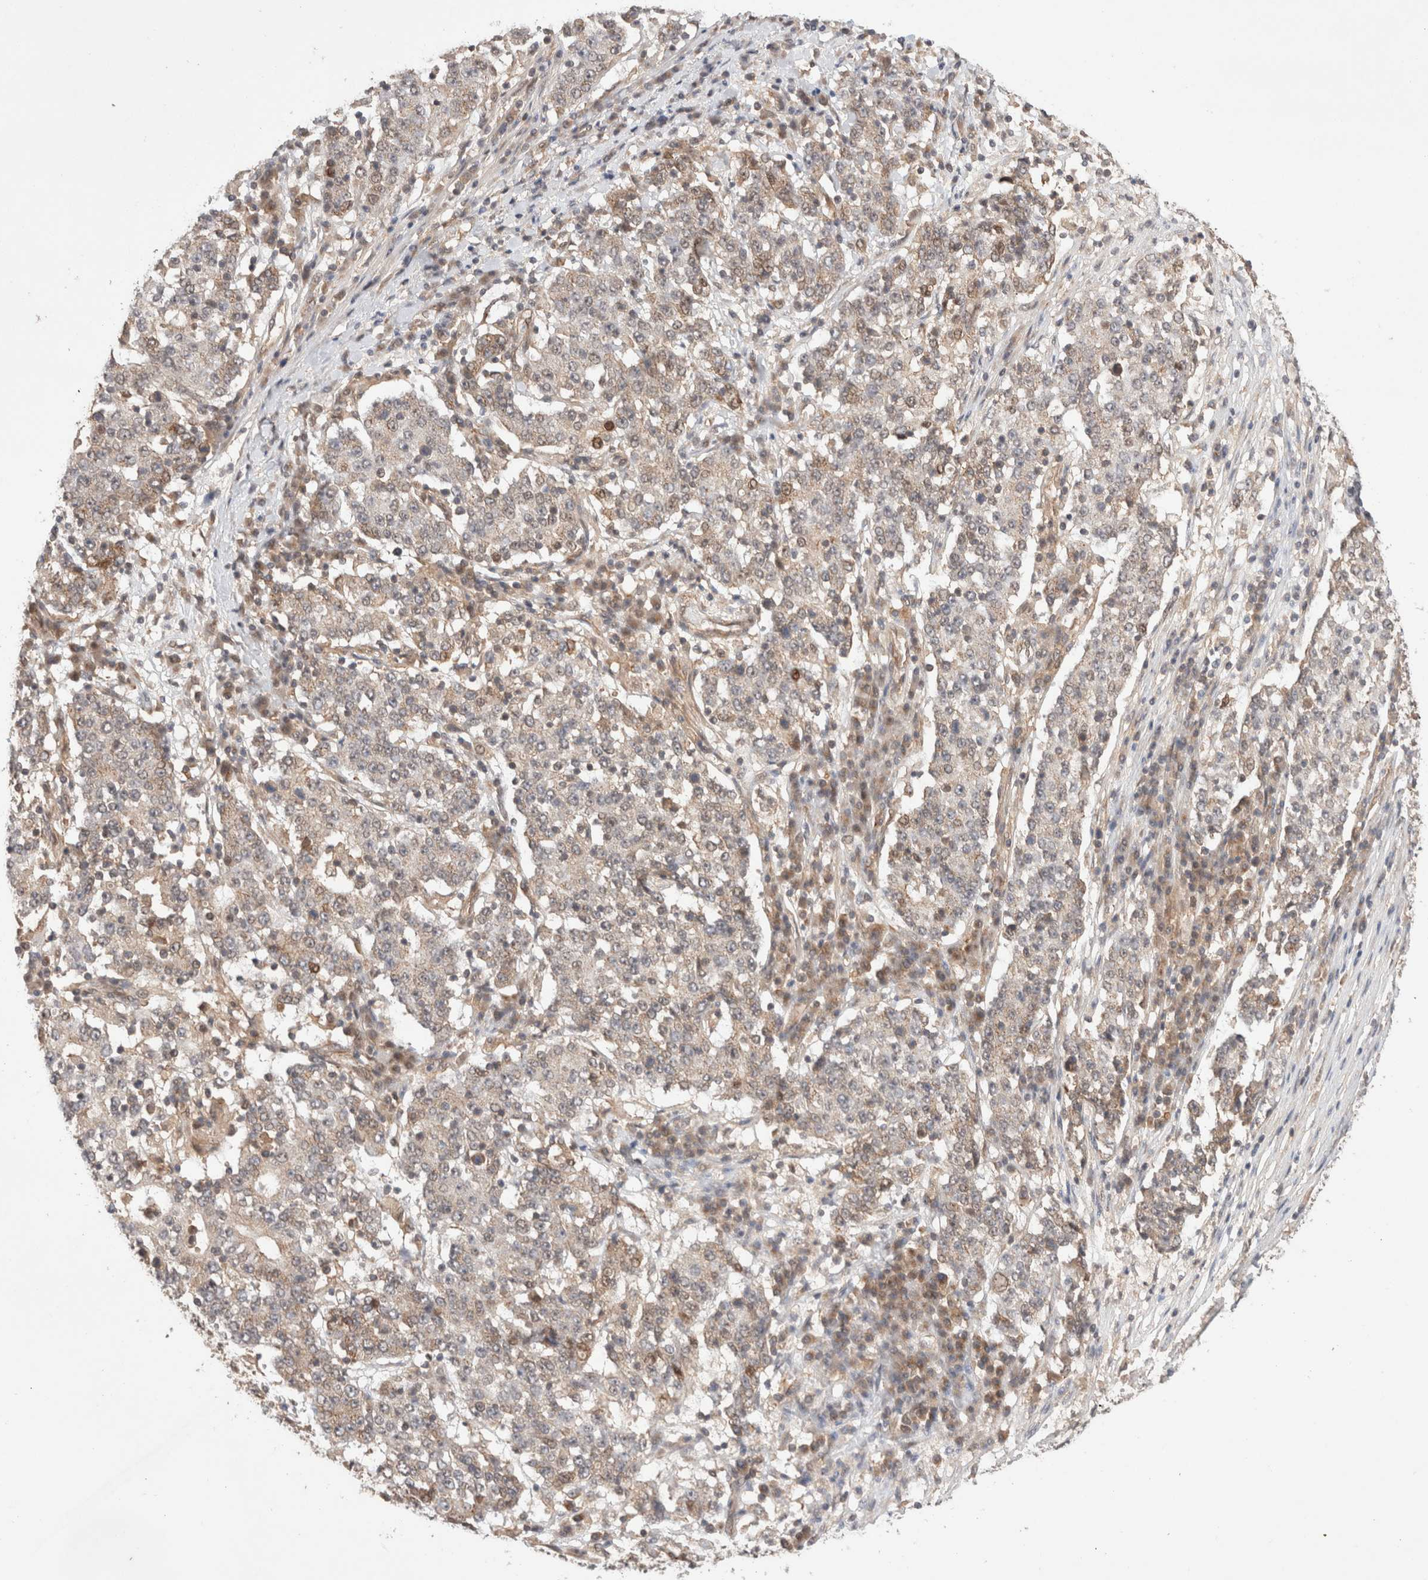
{"staining": {"intensity": "weak", "quantity": "25%-75%", "location": "cytoplasmic/membranous"}, "tissue": "stomach cancer", "cell_type": "Tumor cells", "image_type": "cancer", "snomed": [{"axis": "morphology", "description": "Adenocarcinoma, NOS"}, {"axis": "topography", "description": "Stomach"}], "caption": "Immunohistochemistry (IHC) (DAB (3,3'-diaminobenzidine)) staining of human adenocarcinoma (stomach) reveals weak cytoplasmic/membranous protein staining in about 25%-75% of tumor cells. The protein of interest is stained brown, and the nuclei are stained in blue (DAB IHC with brightfield microscopy, high magnification).", "gene": "SIKE1", "patient": {"sex": "male", "age": 59}}